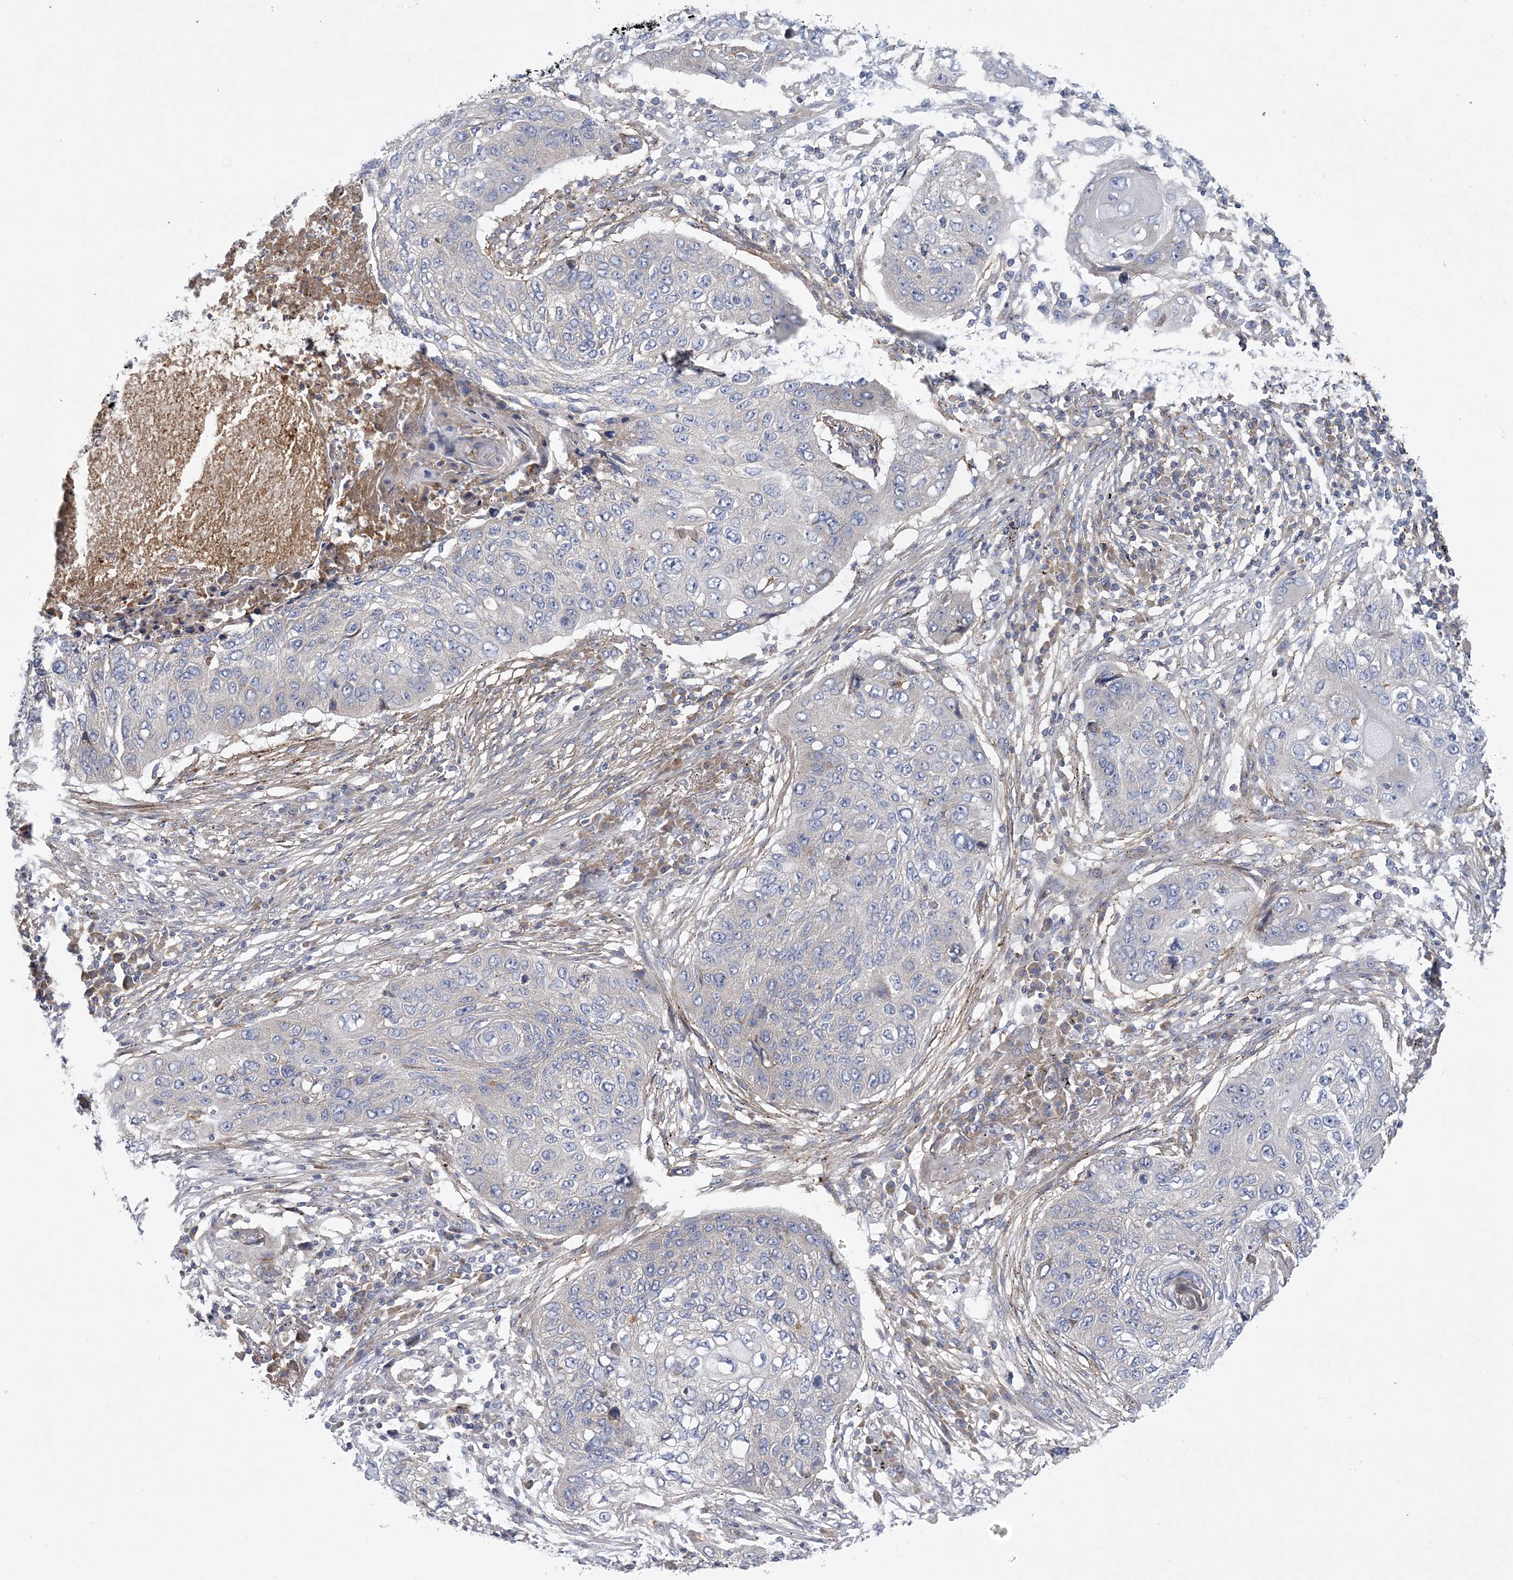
{"staining": {"intensity": "negative", "quantity": "none", "location": "none"}, "tissue": "lung cancer", "cell_type": "Tumor cells", "image_type": "cancer", "snomed": [{"axis": "morphology", "description": "Squamous cell carcinoma, NOS"}, {"axis": "topography", "description": "Lung"}], "caption": "Micrograph shows no significant protein expression in tumor cells of squamous cell carcinoma (lung).", "gene": "ARSJ", "patient": {"sex": "female", "age": 63}}